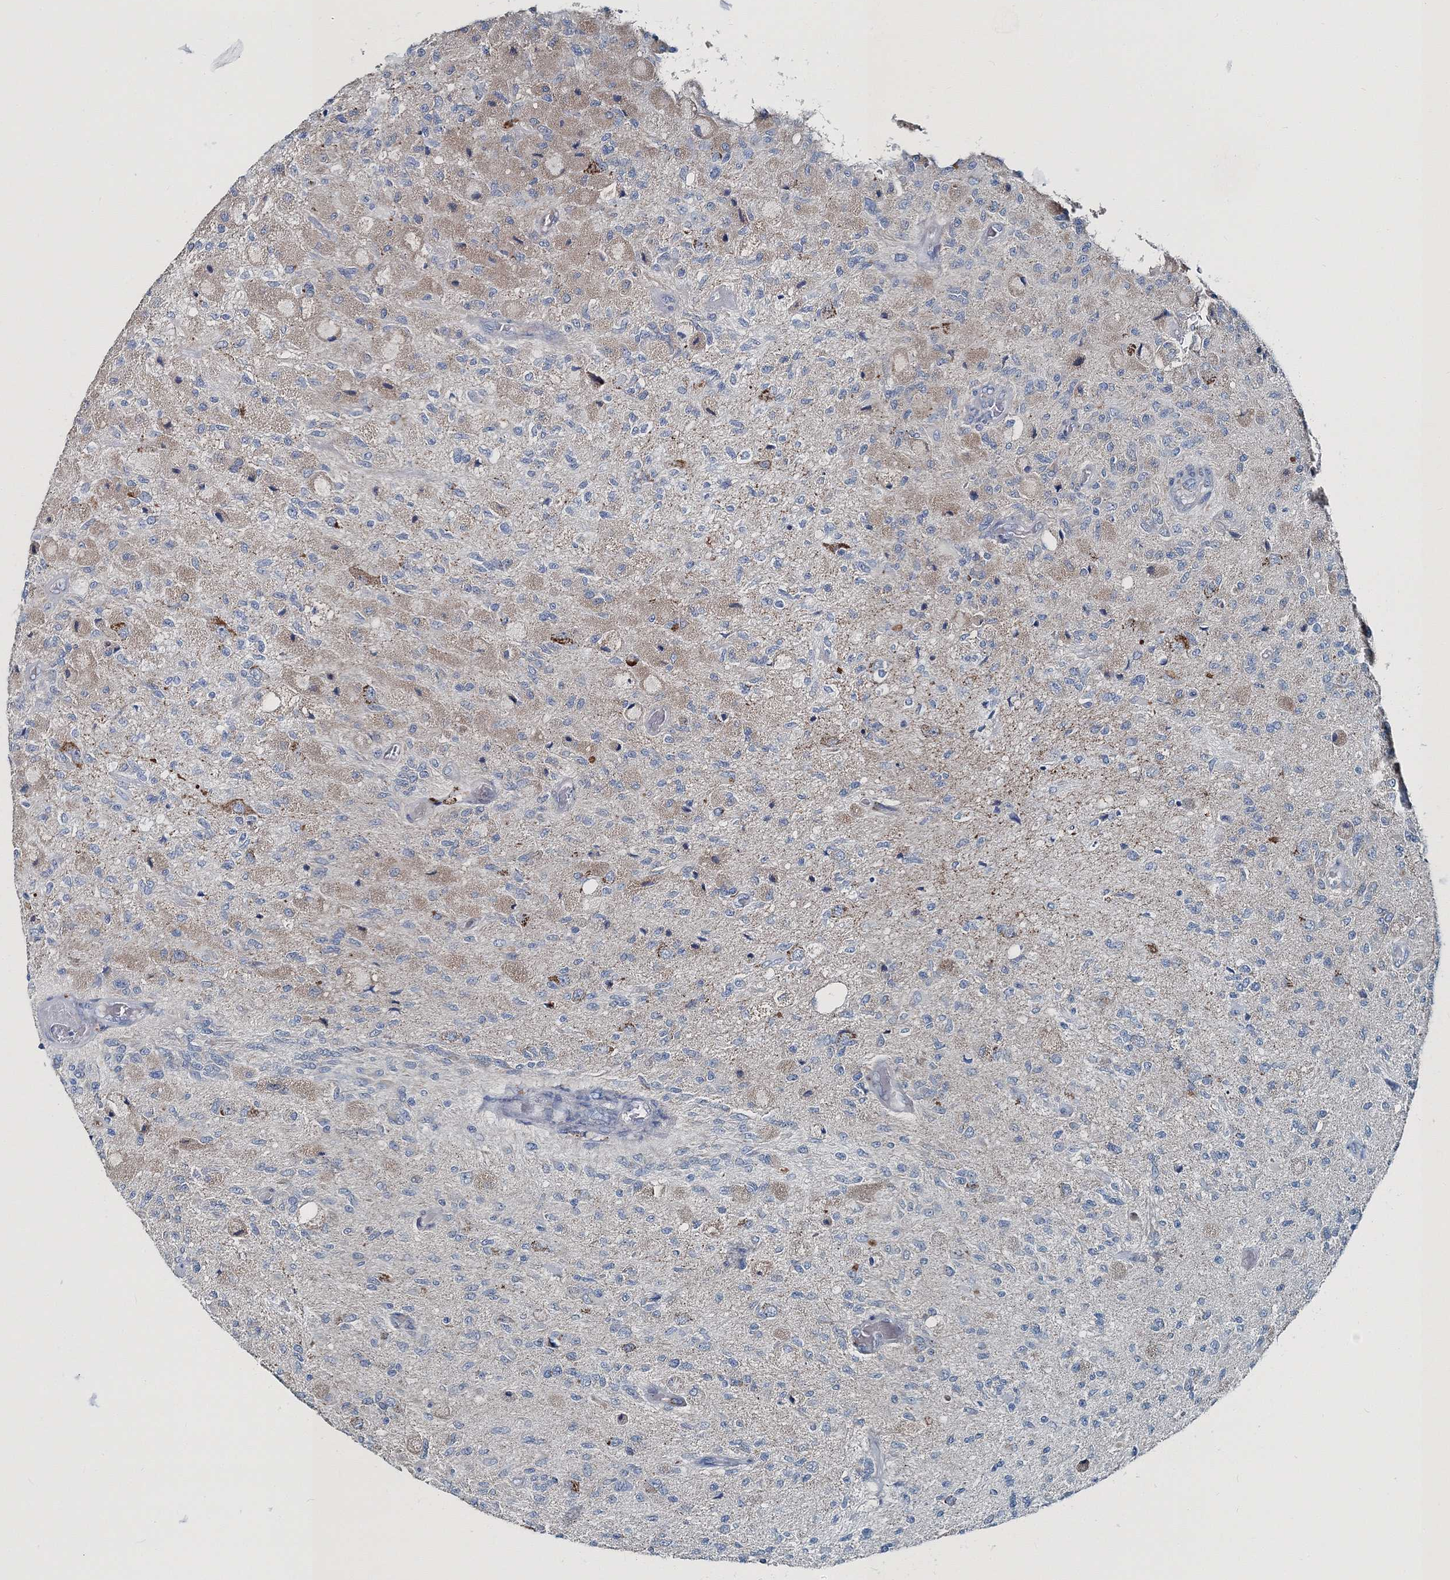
{"staining": {"intensity": "weak", "quantity": "<25%", "location": "cytoplasmic/membranous"}, "tissue": "glioma", "cell_type": "Tumor cells", "image_type": "cancer", "snomed": [{"axis": "morphology", "description": "Normal tissue, NOS"}, {"axis": "morphology", "description": "Glioma, malignant, High grade"}, {"axis": "topography", "description": "Cerebral cortex"}], "caption": "Tumor cells show no significant protein expression in glioma.", "gene": "GABARAPL2", "patient": {"sex": "male", "age": 77}}